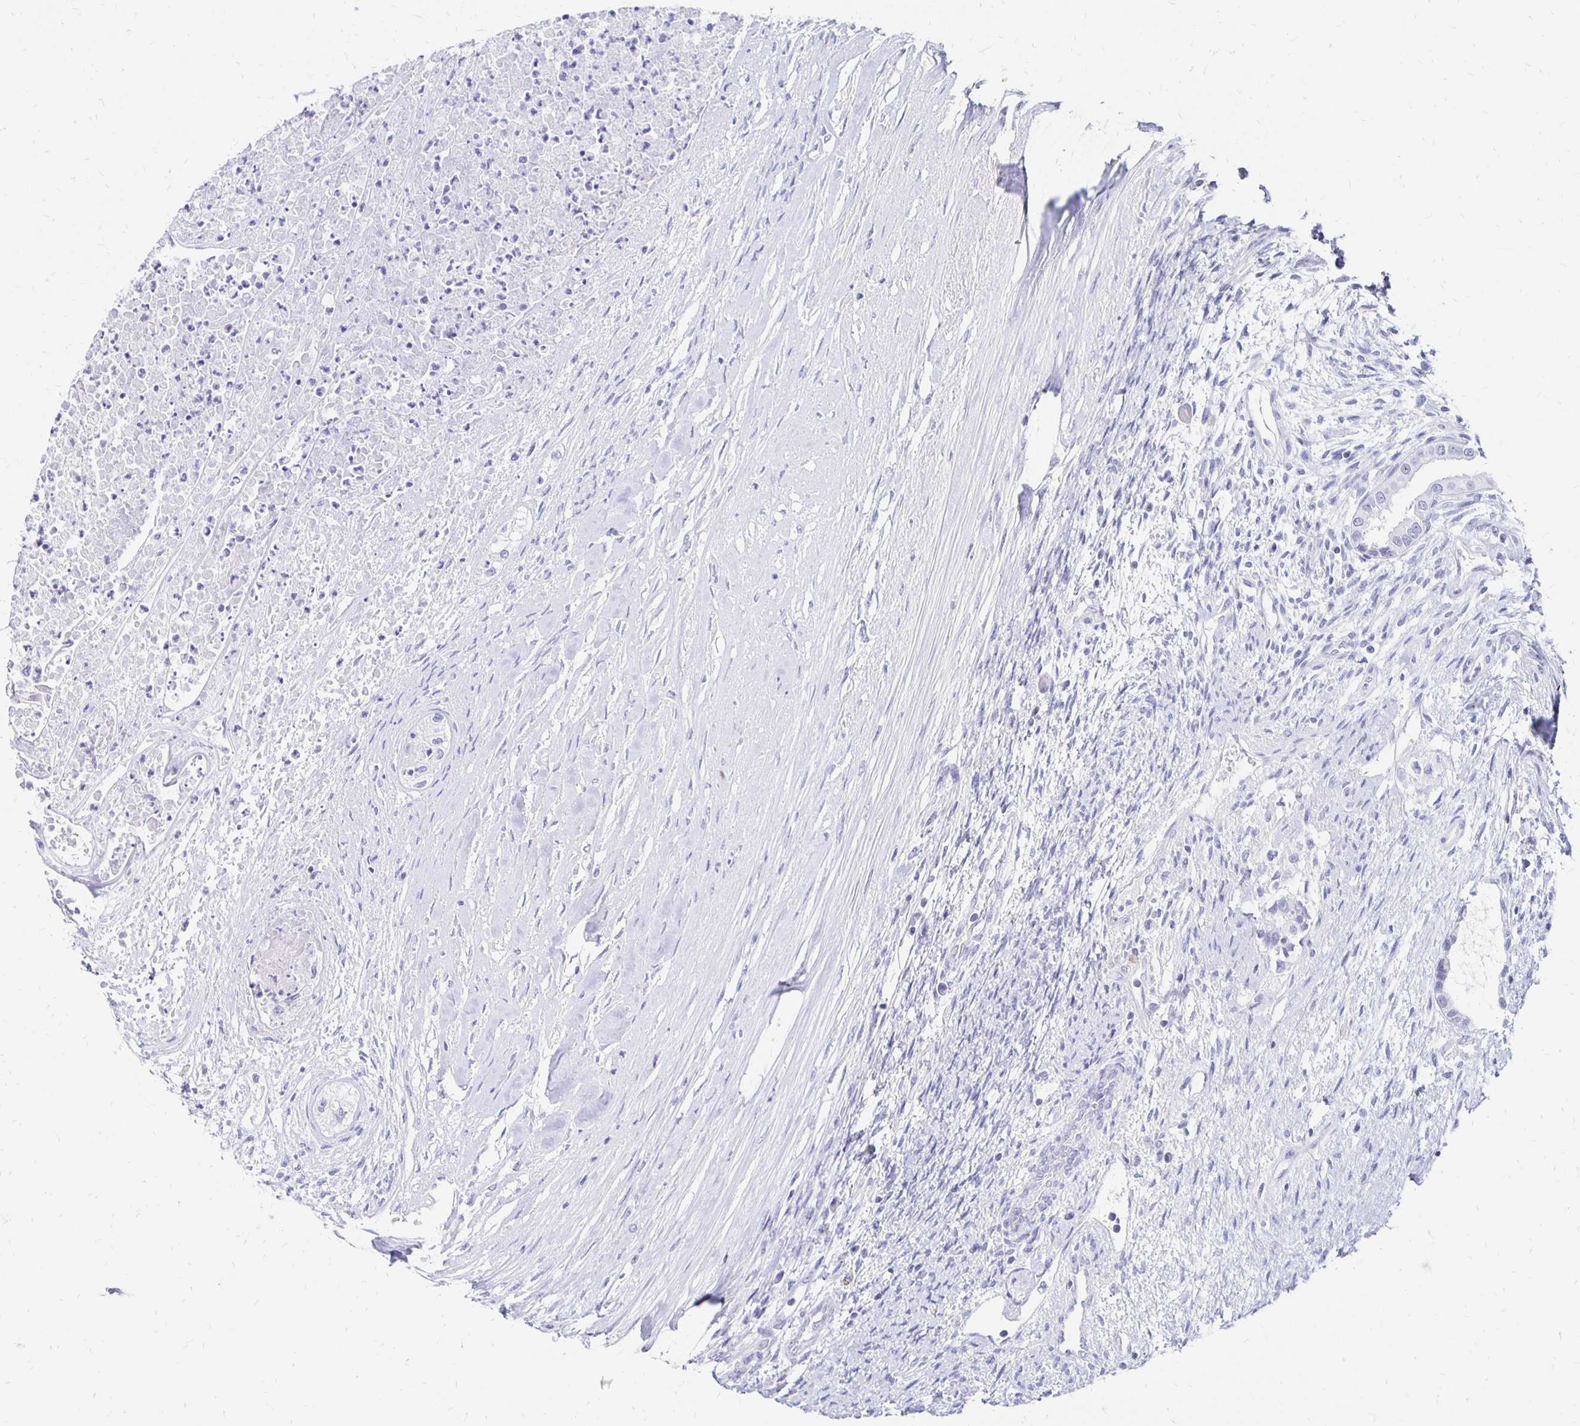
{"staining": {"intensity": "negative", "quantity": "none", "location": "none"}, "tissue": "testis cancer", "cell_type": "Tumor cells", "image_type": "cancer", "snomed": [{"axis": "morphology", "description": "Carcinoma, Embryonal, NOS"}, {"axis": "topography", "description": "Testis"}], "caption": "A high-resolution image shows immunohistochemistry staining of testis cancer (embryonal carcinoma), which demonstrates no significant expression in tumor cells.", "gene": "SYT2", "patient": {"sex": "male", "age": 37}}